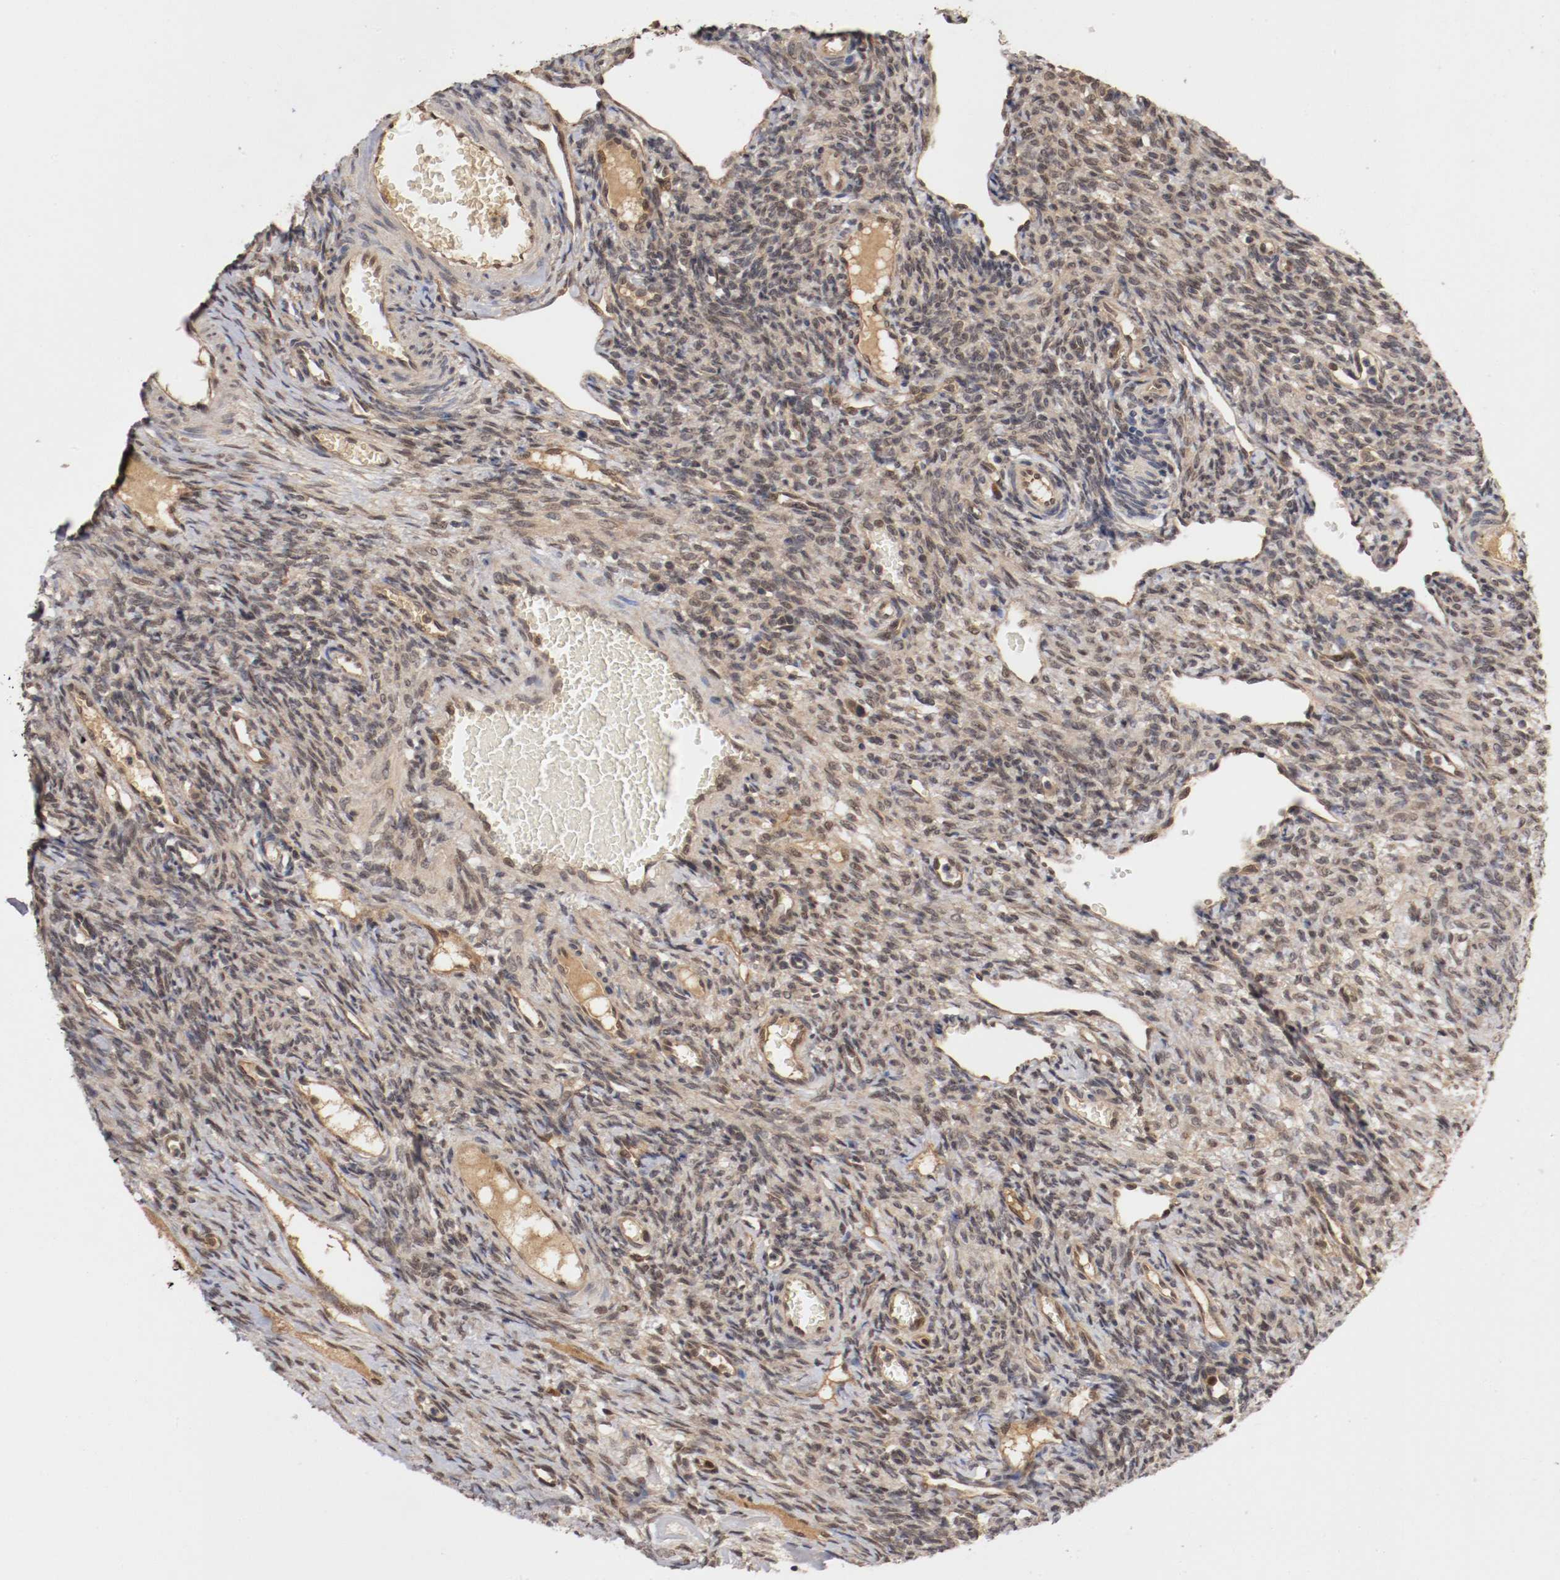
{"staining": {"intensity": "weak", "quantity": "25%-75%", "location": "cytoplasmic/membranous,nuclear"}, "tissue": "ovary", "cell_type": "Ovarian stroma cells", "image_type": "normal", "snomed": [{"axis": "morphology", "description": "Normal tissue, NOS"}, {"axis": "topography", "description": "Ovary"}], "caption": "Immunohistochemistry (IHC) of normal ovary reveals low levels of weak cytoplasmic/membranous,nuclear expression in approximately 25%-75% of ovarian stroma cells.", "gene": "DNMT3B", "patient": {"sex": "female", "age": 33}}